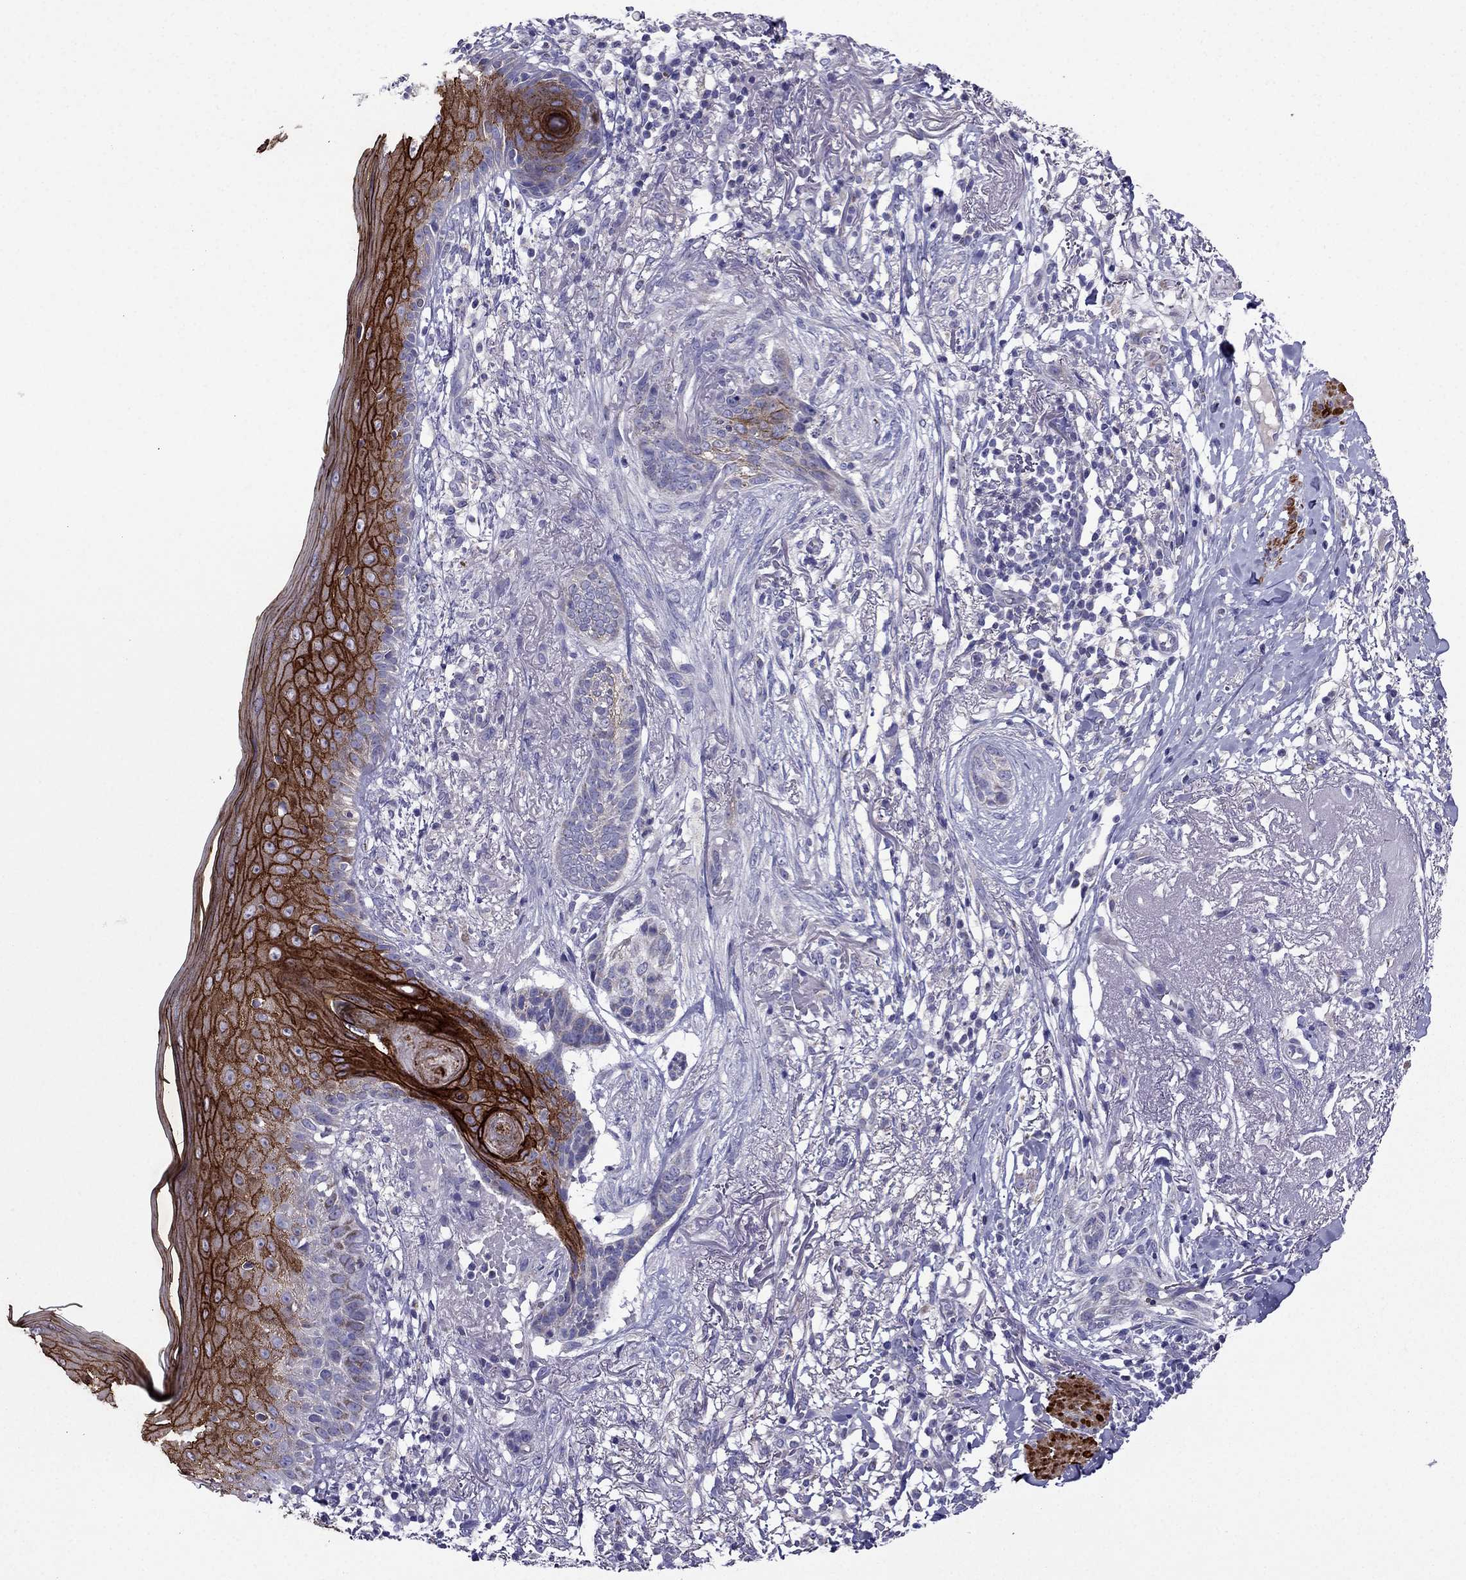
{"staining": {"intensity": "strong", "quantity": "25%-75%", "location": "cytoplasmic/membranous"}, "tissue": "skin cancer", "cell_type": "Tumor cells", "image_type": "cancer", "snomed": [{"axis": "morphology", "description": "Normal tissue, NOS"}, {"axis": "morphology", "description": "Basal cell carcinoma"}, {"axis": "topography", "description": "Skin"}], "caption": "IHC (DAB) staining of human skin basal cell carcinoma exhibits strong cytoplasmic/membranous protein positivity in approximately 25%-75% of tumor cells.", "gene": "DSC1", "patient": {"sex": "male", "age": 84}}